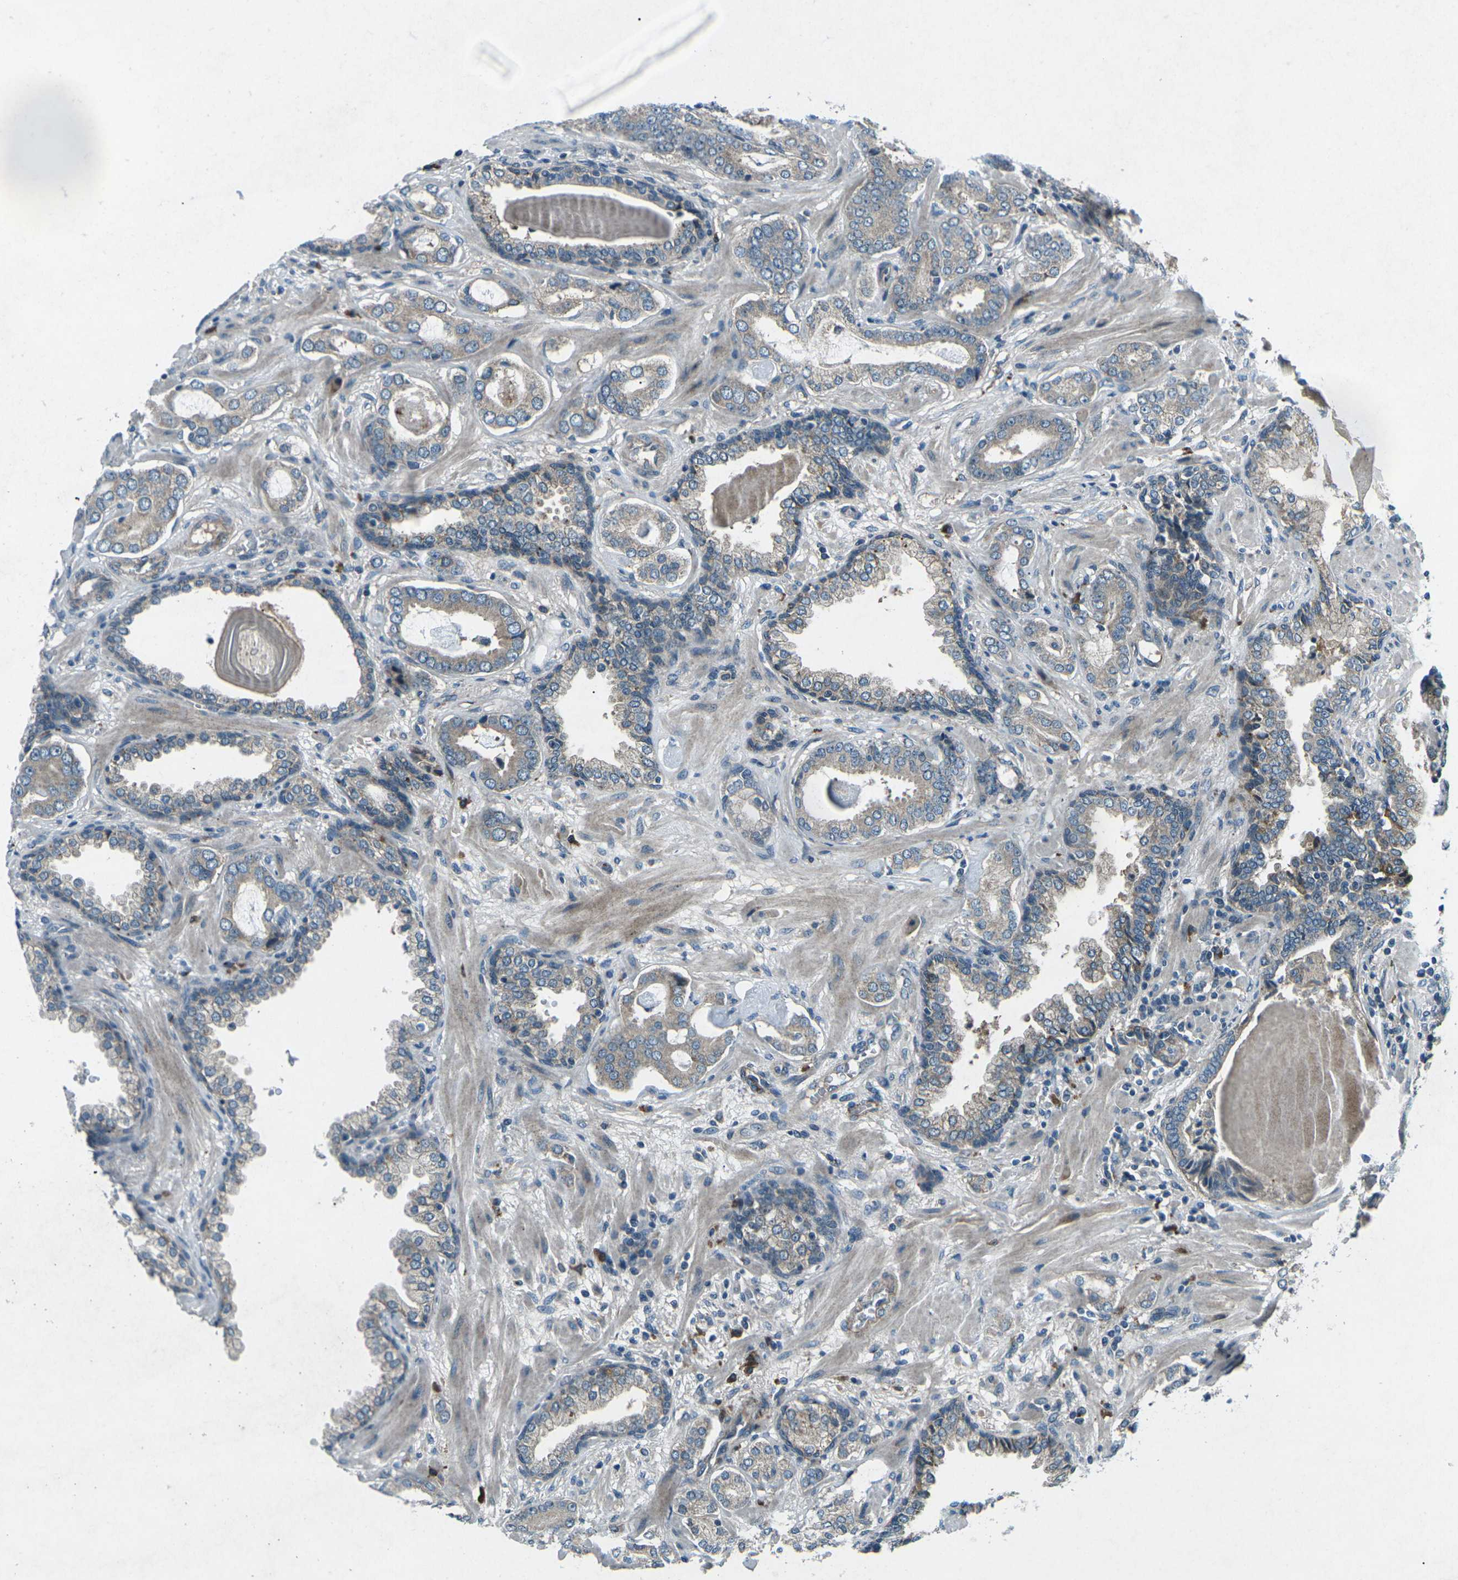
{"staining": {"intensity": "weak", "quantity": ">75%", "location": "cytoplasmic/membranous"}, "tissue": "prostate cancer", "cell_type": "Tumor cells", "image_type": "cancer", "snomed": [{"axis": "morphology", "description": "Adenocarcinoma, Low grade"}, {"axis": "topography", "description": "Prostate"}], "caption": "DAB (3,3'-diaminobenzidine) immunohistochemical staining of prostate cancer (low-grade adenocarcinoma) shows weak cytoplasmic/membranous protein staining in about >75% of tumor cells.", "gene": "CDK16", "patient": {"sex": "male", "age": 53}}